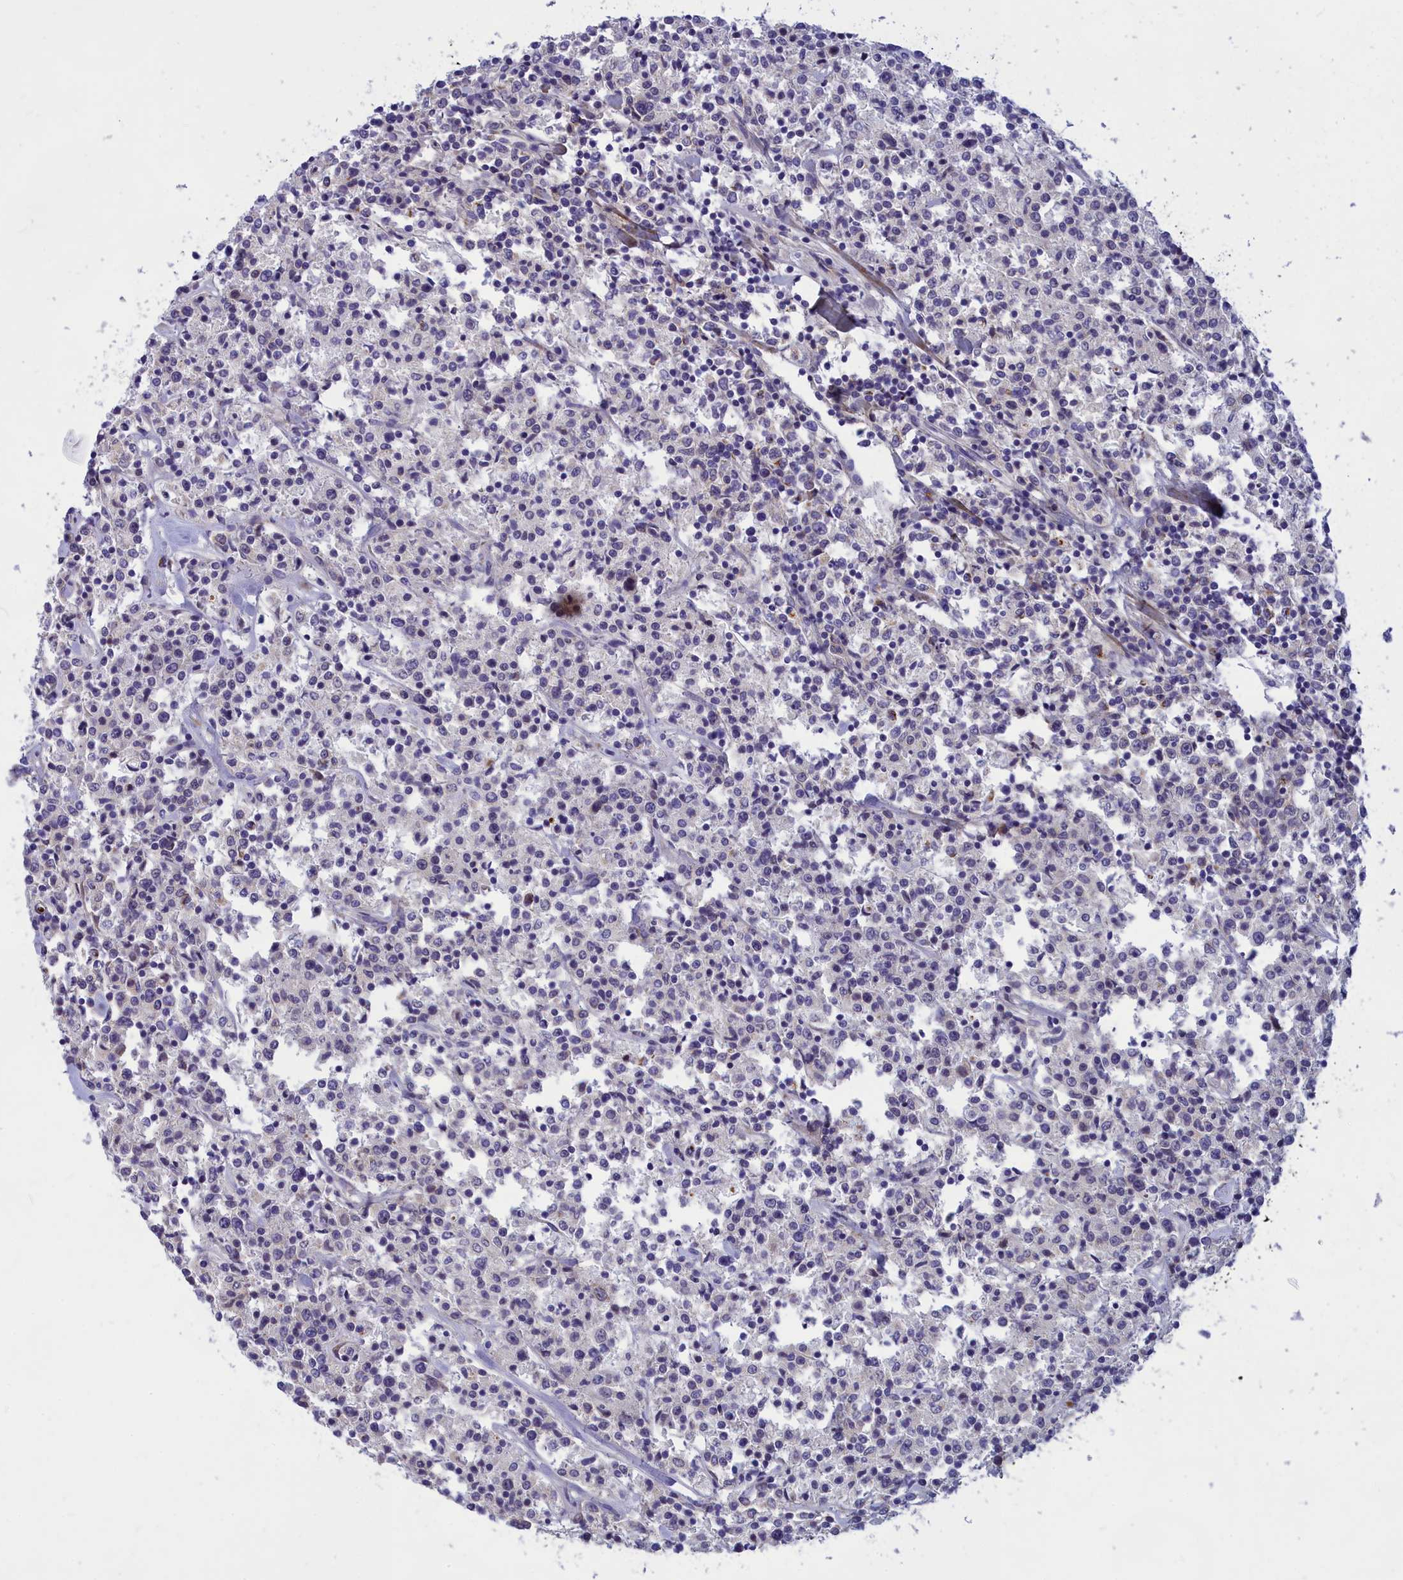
{"staining": {"intensity": "negative", "quantity": "none", "location": "none"}, "tissue": "lymphoma", "cell_type": "Tumor cells", "image_type": "cancer", "snomed": [{"axis": "morphology", "description": "Malignant lymphoma, non-Hodgkin's type, Low grade"}, {"axis": "topography", "description": "Small intestine"}], "caption": "A histopathology image of malignant lymphoma, non-Hodgkin's type (low-grade) stained for a protein demonstrates no brown staining in tumor cells.", "gene": "TMEM30B", "patient": {"sex": "female", "age": 59}}